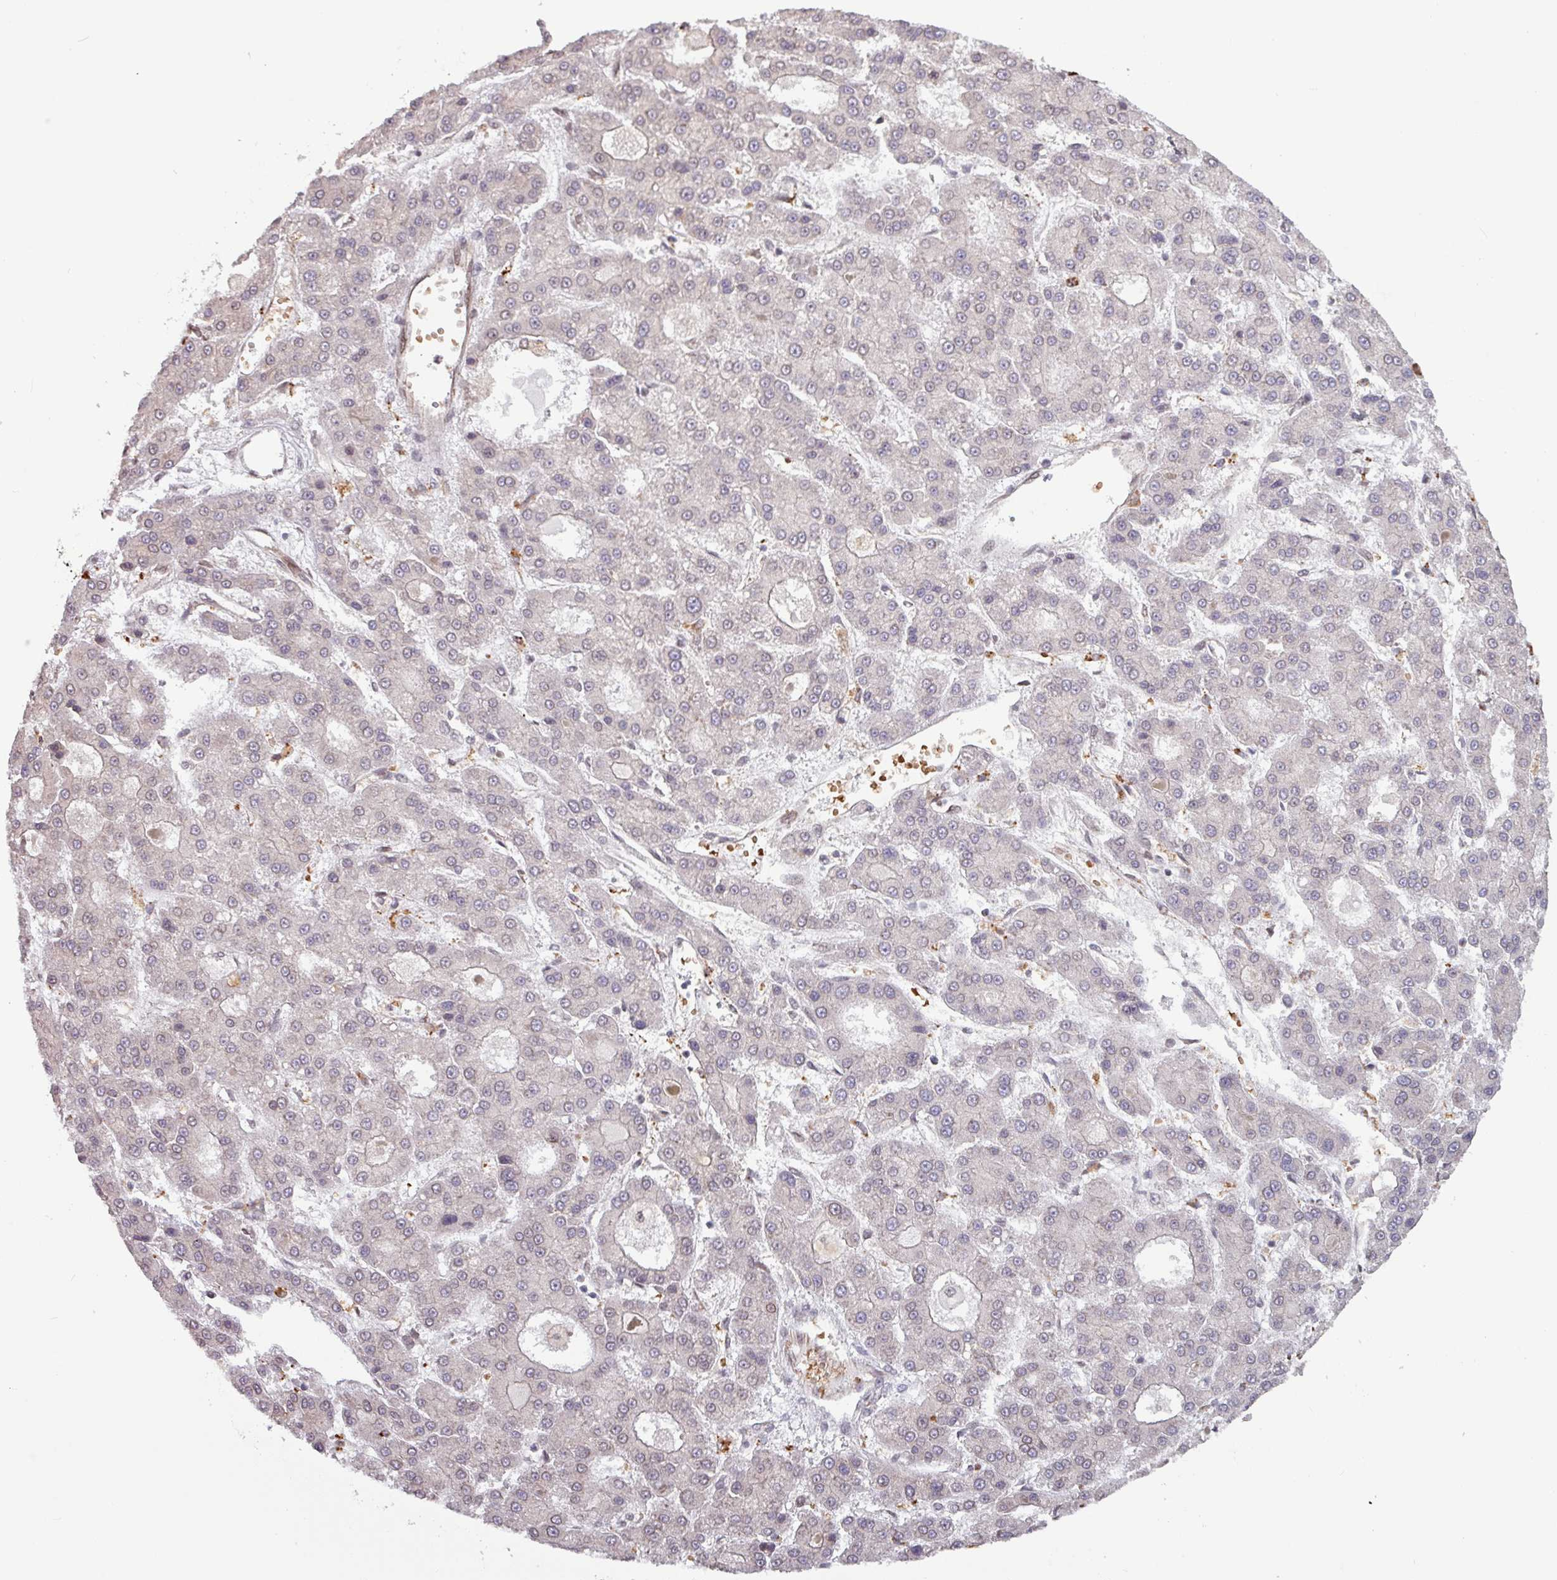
{"staining": {"intensity": "negative", "quantity": "none", "location": "none"}, "tissue": "liver cancer", "cell_type": "Tumor cells", "image_type": "cancer", "snomed": [{"axis": "morphology", "description": "Carcinoma, Hepatocellular, NOS"}, {"axis": "topography", "description": "Liver"}], "caption": "An IHC image of liver cancer is shown. There is no staining in tumor cells of liver cancer.", "gene": "RBM4B", "patient": {"sex": "male", "age": 70}}